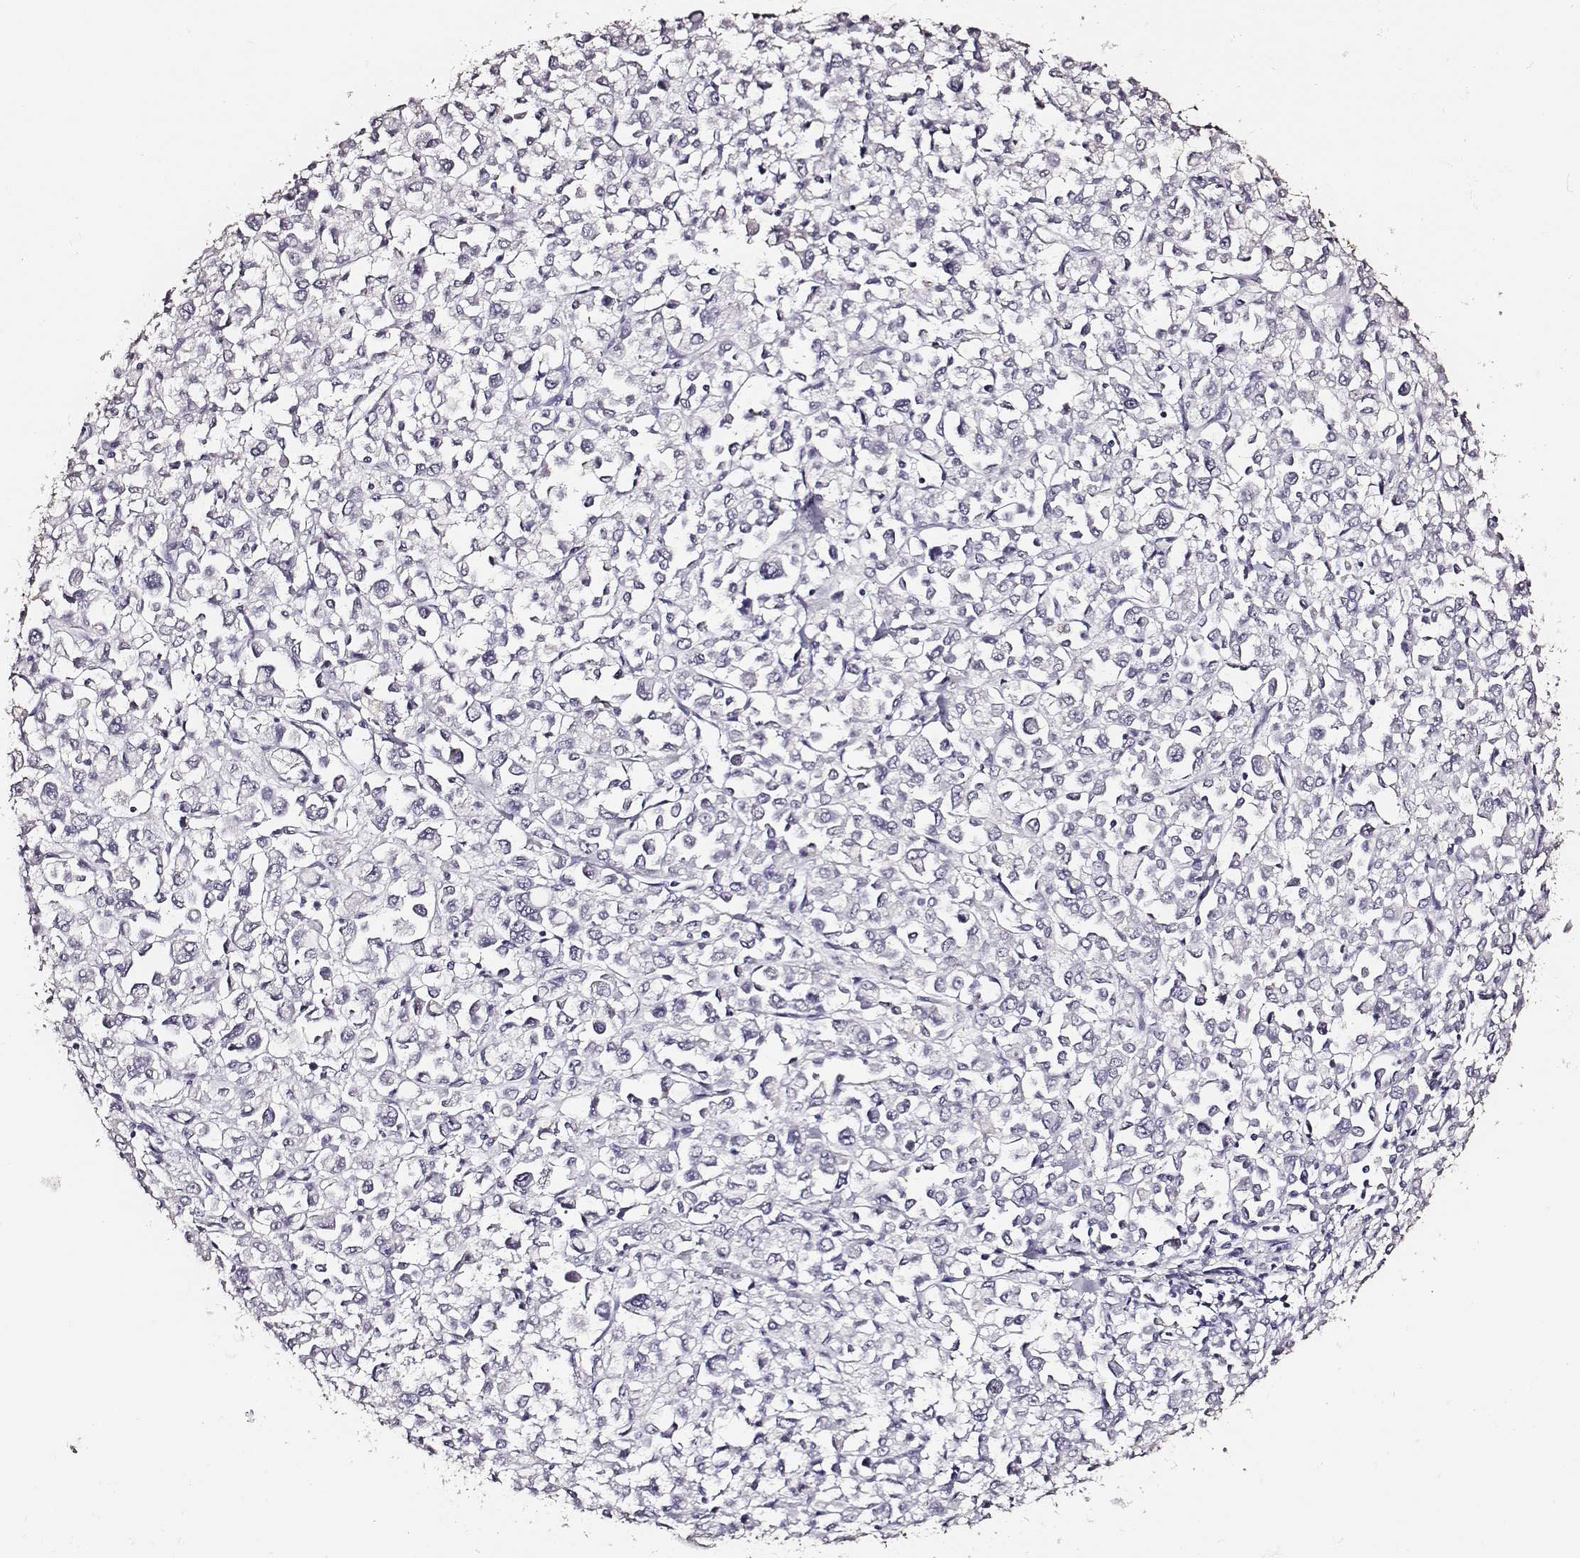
{"staining": {"intensity": "negative", "quantity": "none", "location": "none"}, "tissue": "stomach cancer", "cell_type": "Tumor cells", "image_type": "cancer", "snomed": [{"axis": "morphology", "description": "Adenocarcinoma, NOS"}, {"axis": "topography", "description": "Stomach, upper"}], "caption": "Protein analysis of adenocarcinoma (stomach) reveals no significant staining in tumor cells.", "gene": "DPEP1", "patient": {"sex": "male", "age": 70}}